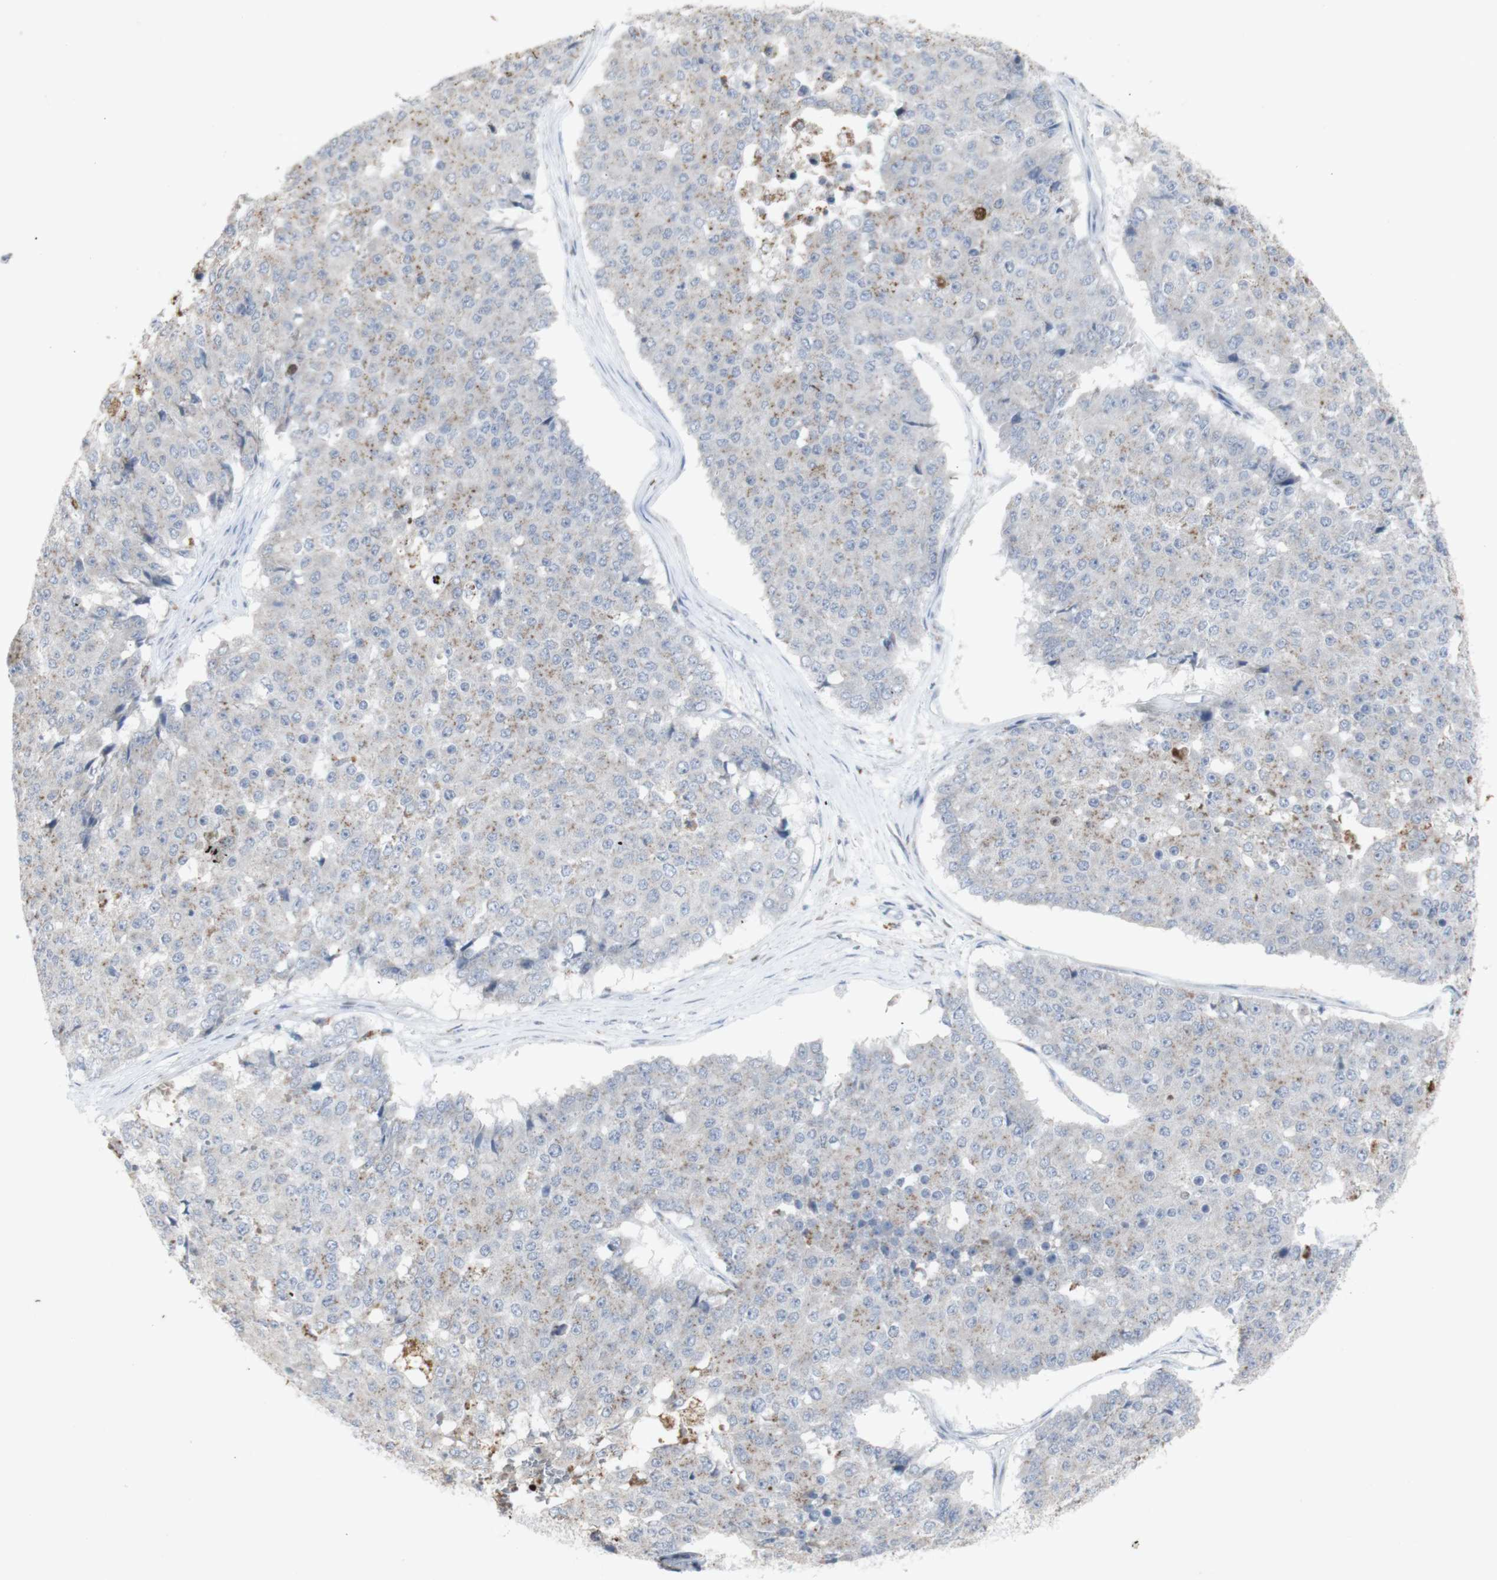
{"staining": {"intensity": "negative", "quantity": "none", "location": "none"}, "tissue": "pancreatic cancer", "cell_type": "Tumor cells", "image_type": "cancer", "snomed": [{"axis": "morphology", "description": "Adenocarcinoma, NOS"}, {"axis": "topography", "description": "Pancreas"}], "caption": "This is an immunohistochemistry photomicrograph of human pancreatic cancer (adenocarcinoma). There is no staining in tumor cells.", "gene": "INS", "patient": {"sex": "male", "age": 50}}